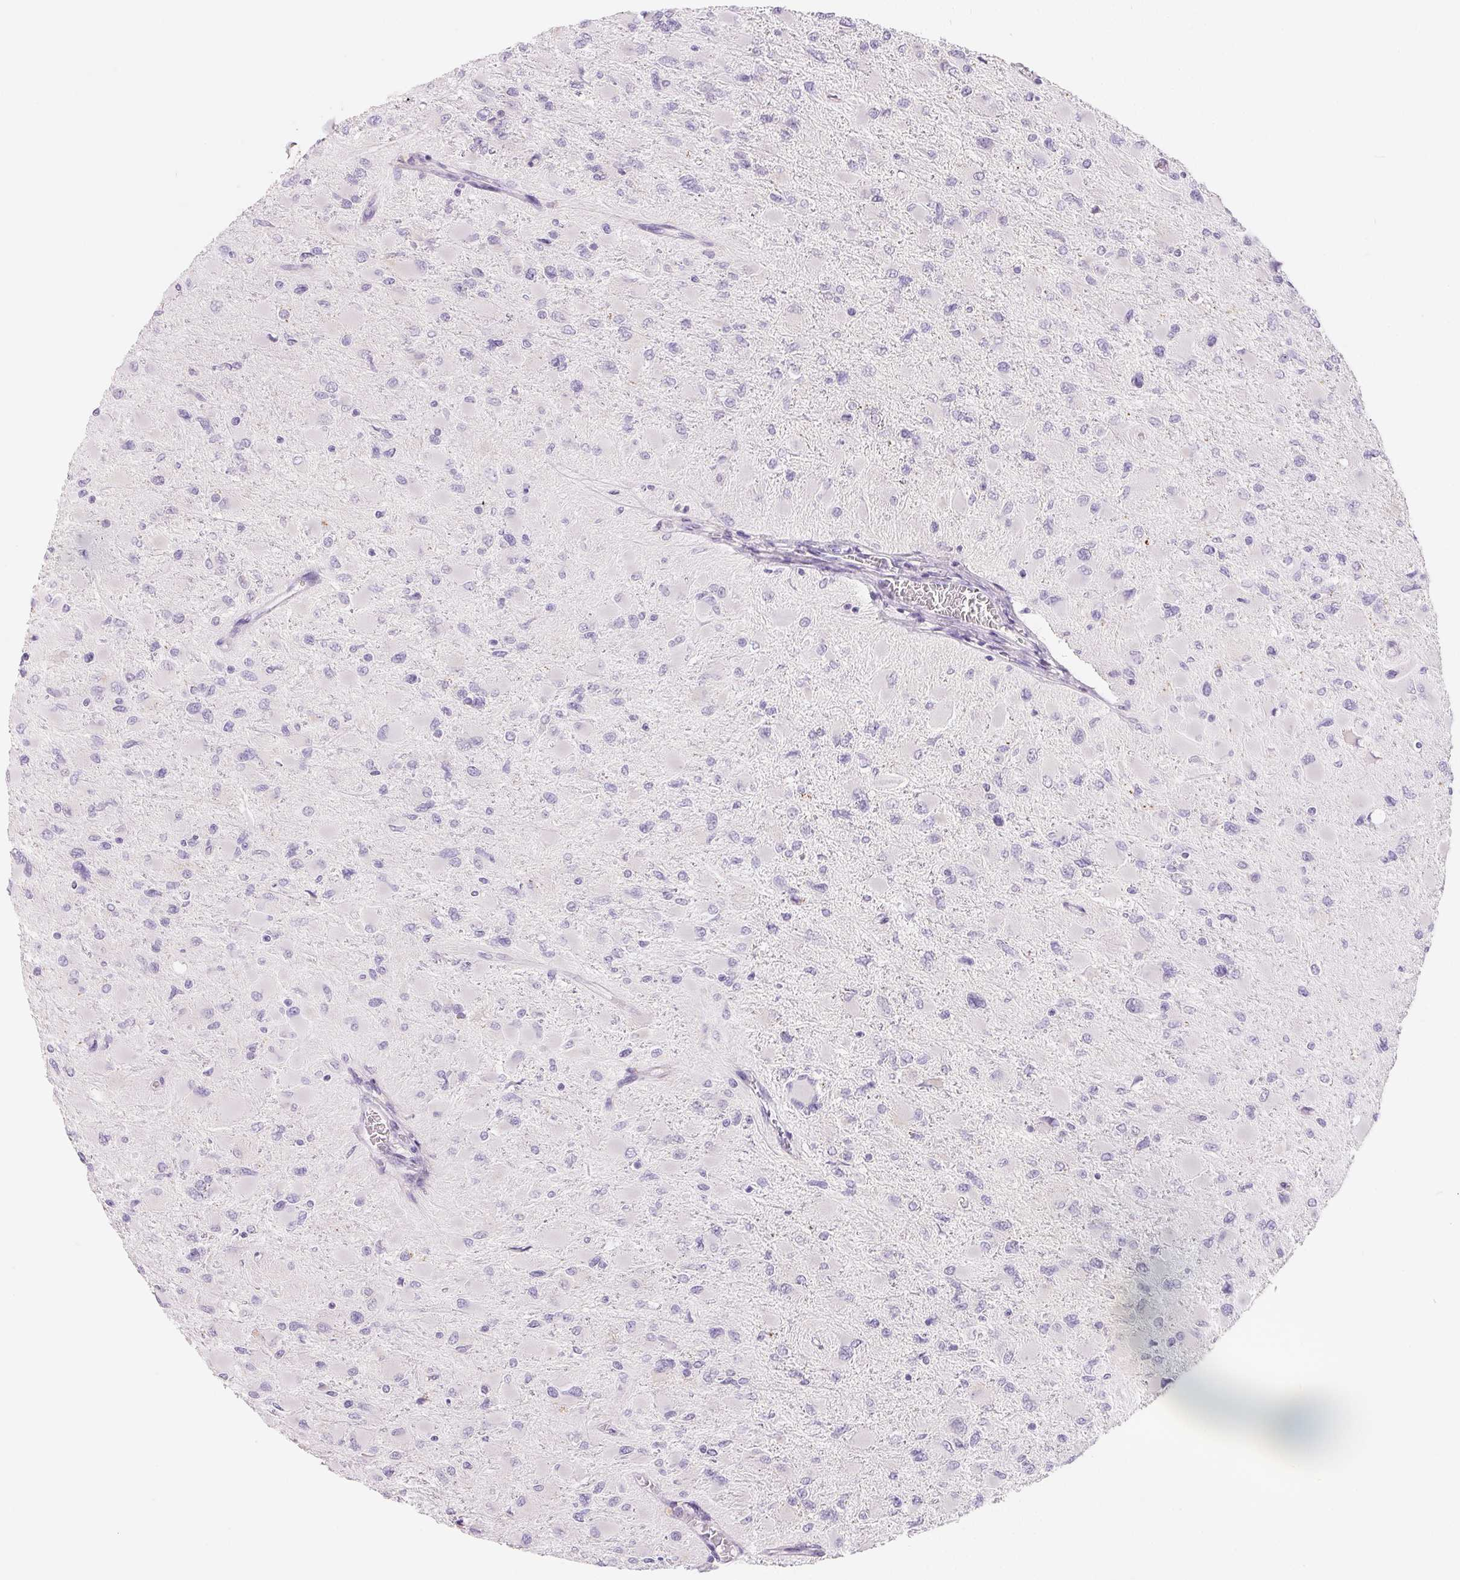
{"staining": {"intensity": "negative", "quantity": "none", "location": "none"}, "tissue": "glioma", "cell_type": "Tumor cells", "image_type": "cancer", "snomed": [{"axis": "morphology", "description": "Glioma, malignant, High grade"}, {"axis": "topography", "description": "Cerebral cortex"}], "caption": "Tumor cells are negative for protein expression in human glioma.", "gene": "SPACA5B", "patient": {"sex": "female", "age": 36}}